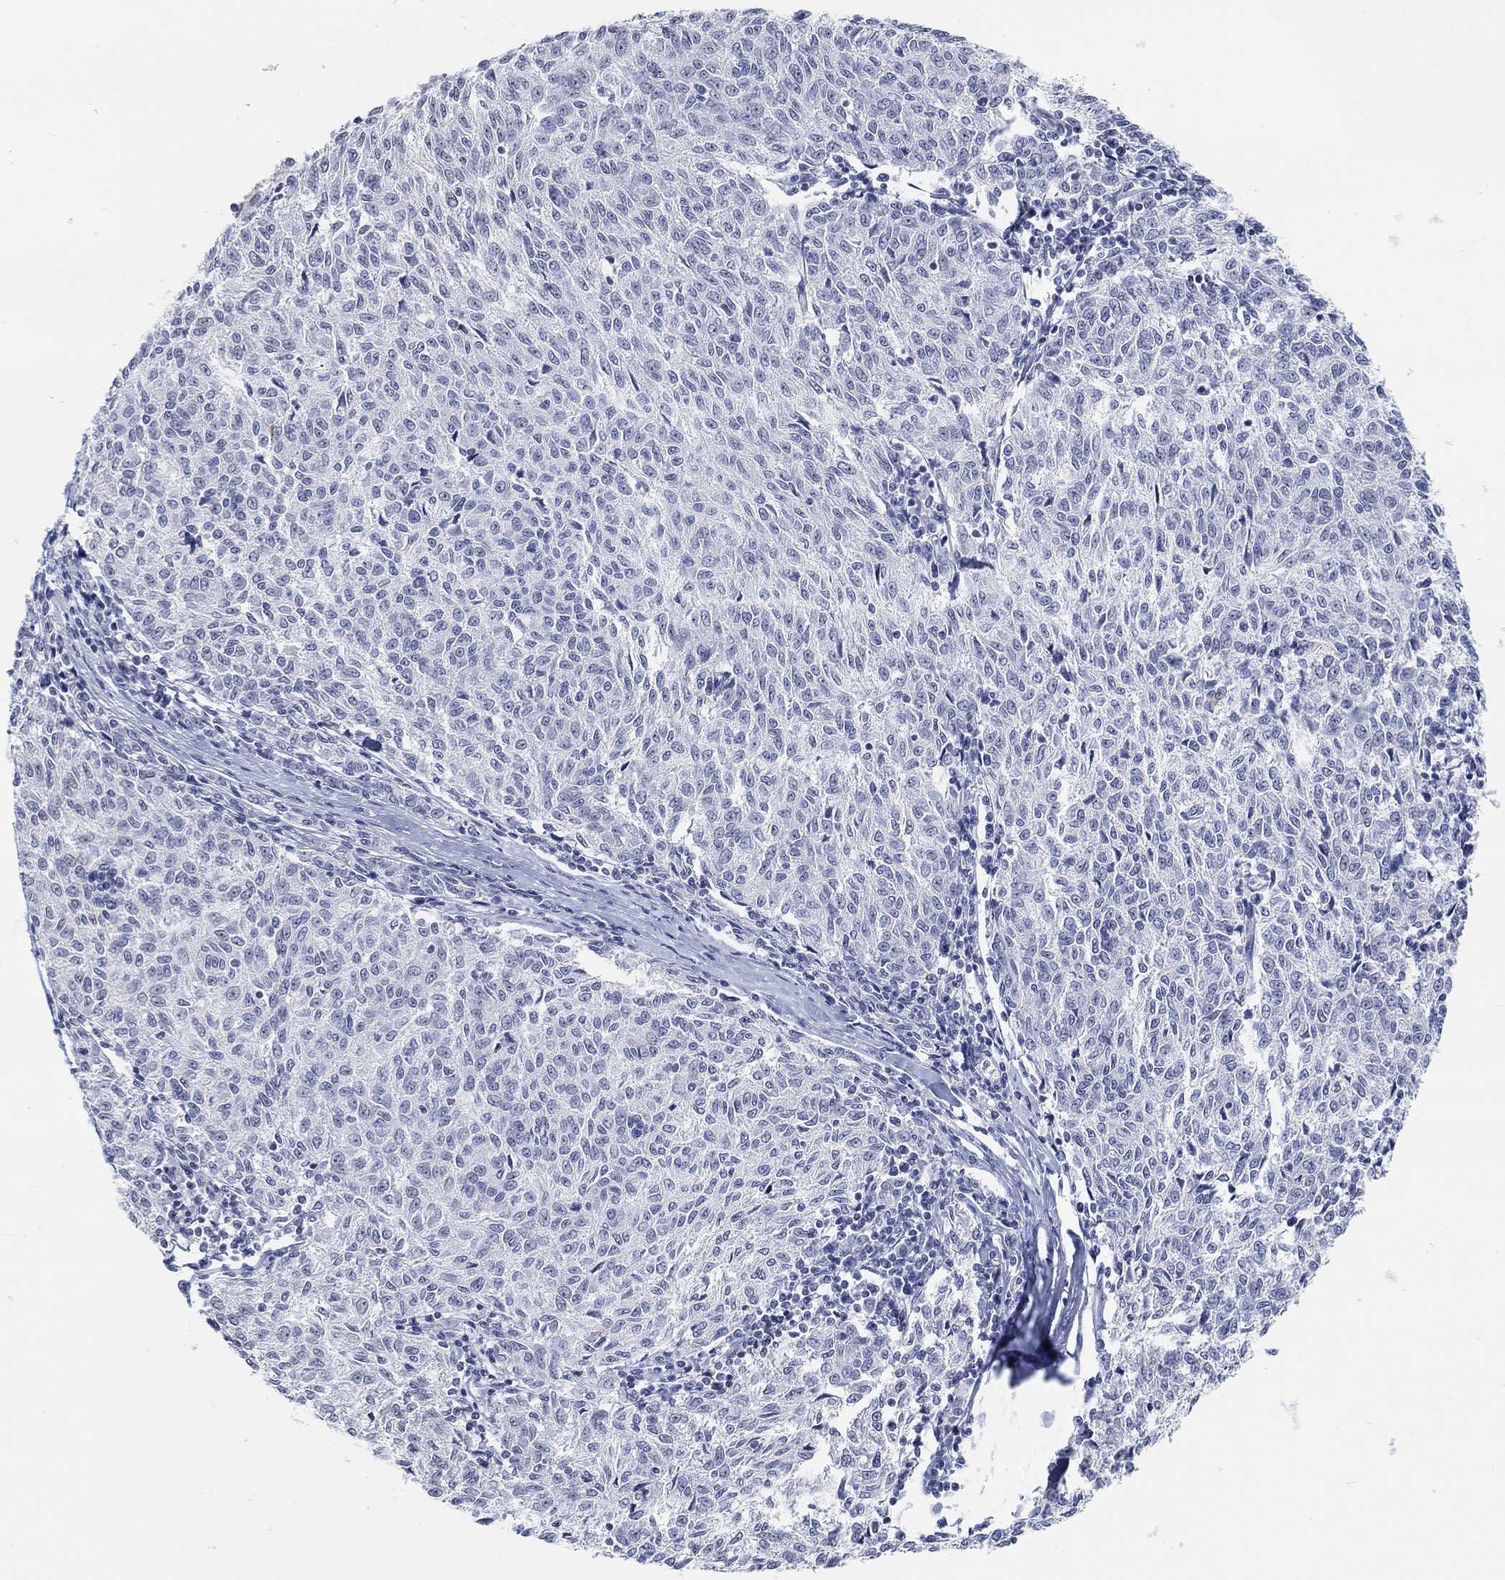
{"staining": {"intensity": "negative", "quantity": "none", "location": "none"}, "tissue": "melanoma", "cell_type": "Tumor cells", "image_type": "cancer", "snomed": [{"axis": "morphology", "description": "Malignant melanoma, NOS"}, {"axis": "topography", "description": "Skin"}], "caption": "This histopathology image is of melanoma stained with immunohistochemistry to label a protein in brown with the nuclei are counter-stained blue. There is no staining in tumor cells.", "gene": "PURG", "patient": {"sex": "female", "age": 72}}